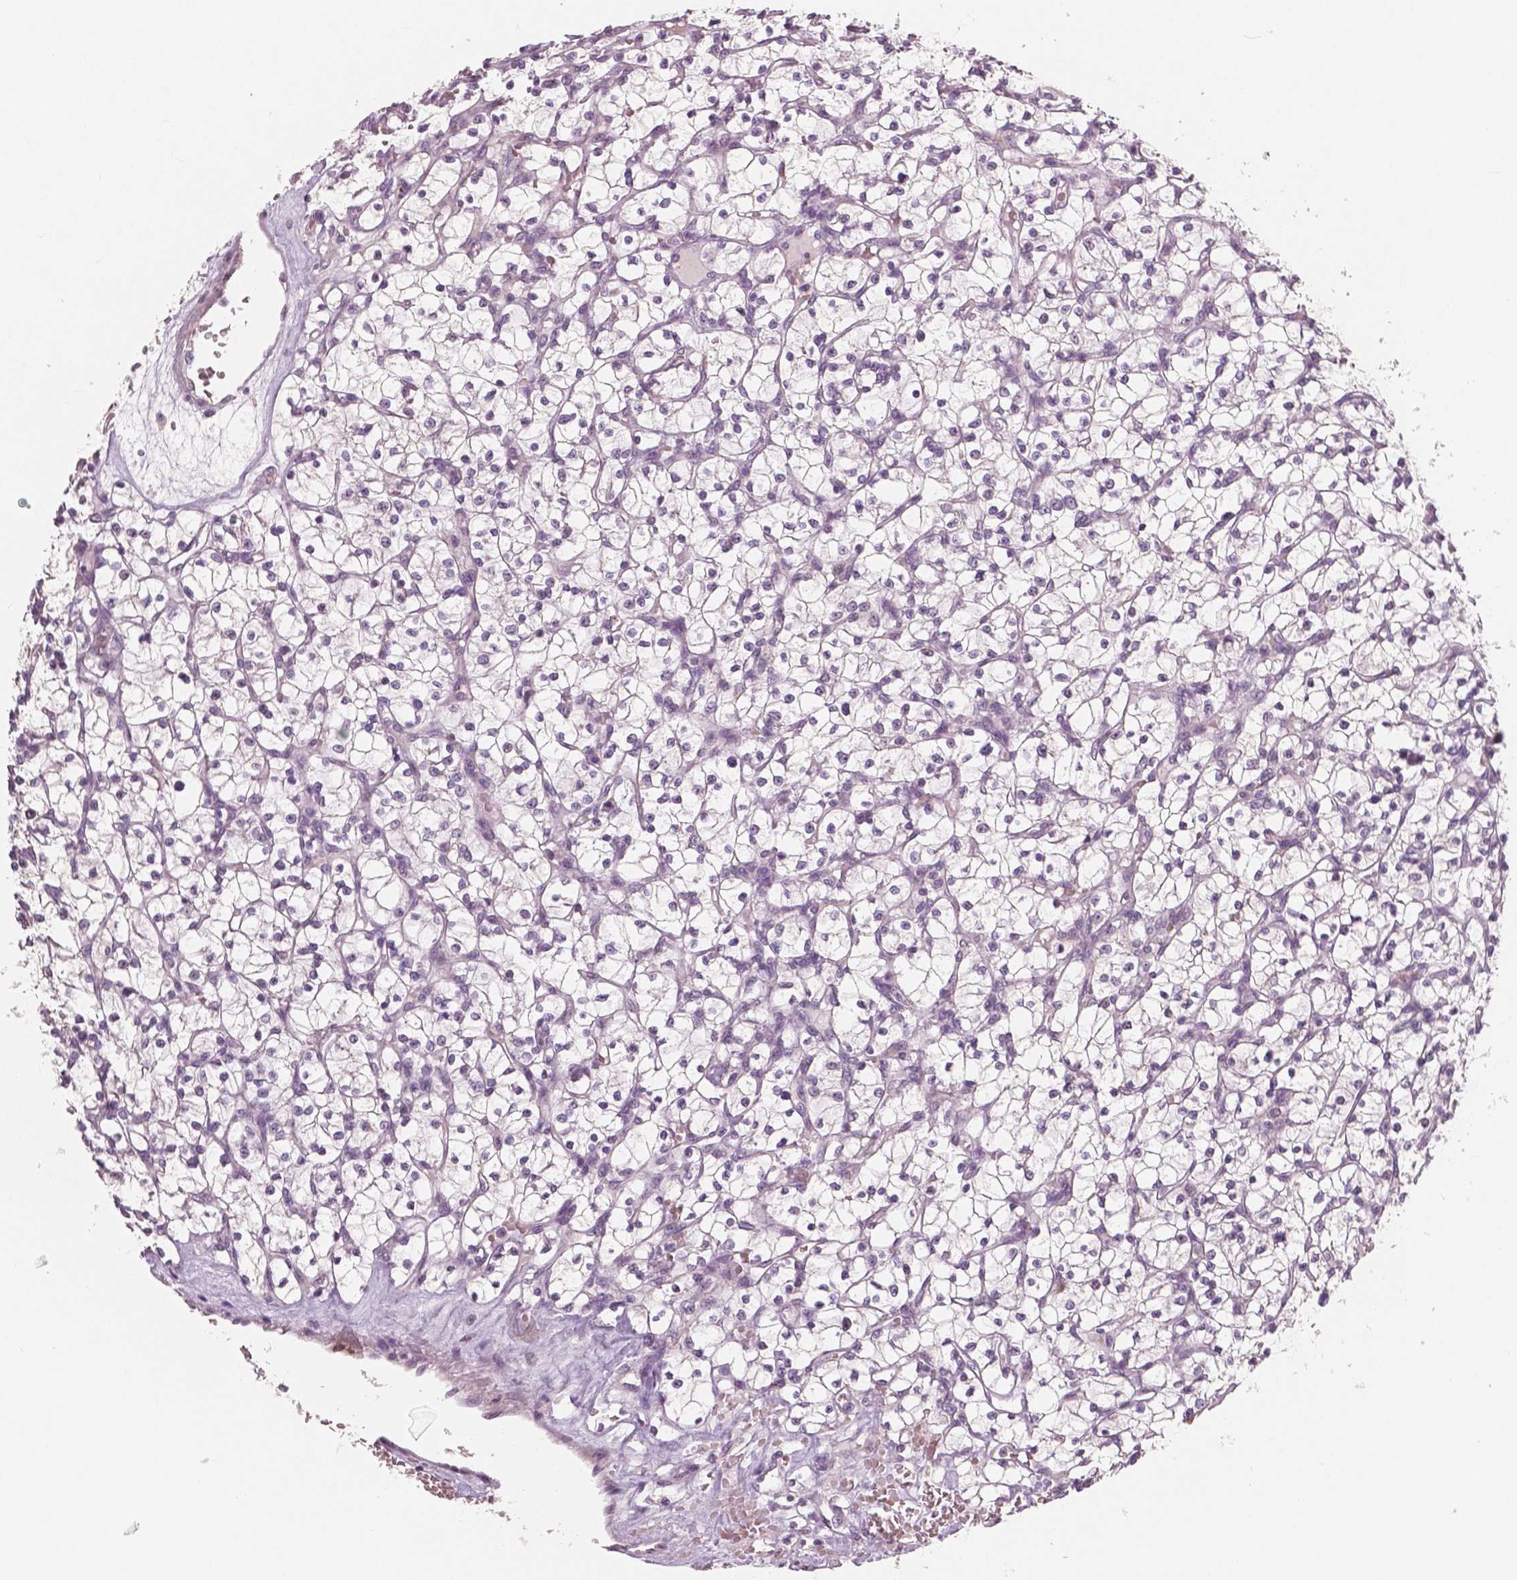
{"staining": {"intensity": "negative", "quantity": "none", "location": "none"}, "tissue": "renal cancer", "cell_type": "Tumor cells", "image_type": "cancer", "snomed": [{"axis": "morphology", "description": "Adenocarcinoma, NOS"}, {"axis": "topography", "description": "Kidney"}], "caption": "Tumor cells show no significant protein positivity in adenocarcinoma (renal).", "gene": "RNASE7", "patient": {"sex": "female", "age": 64}}